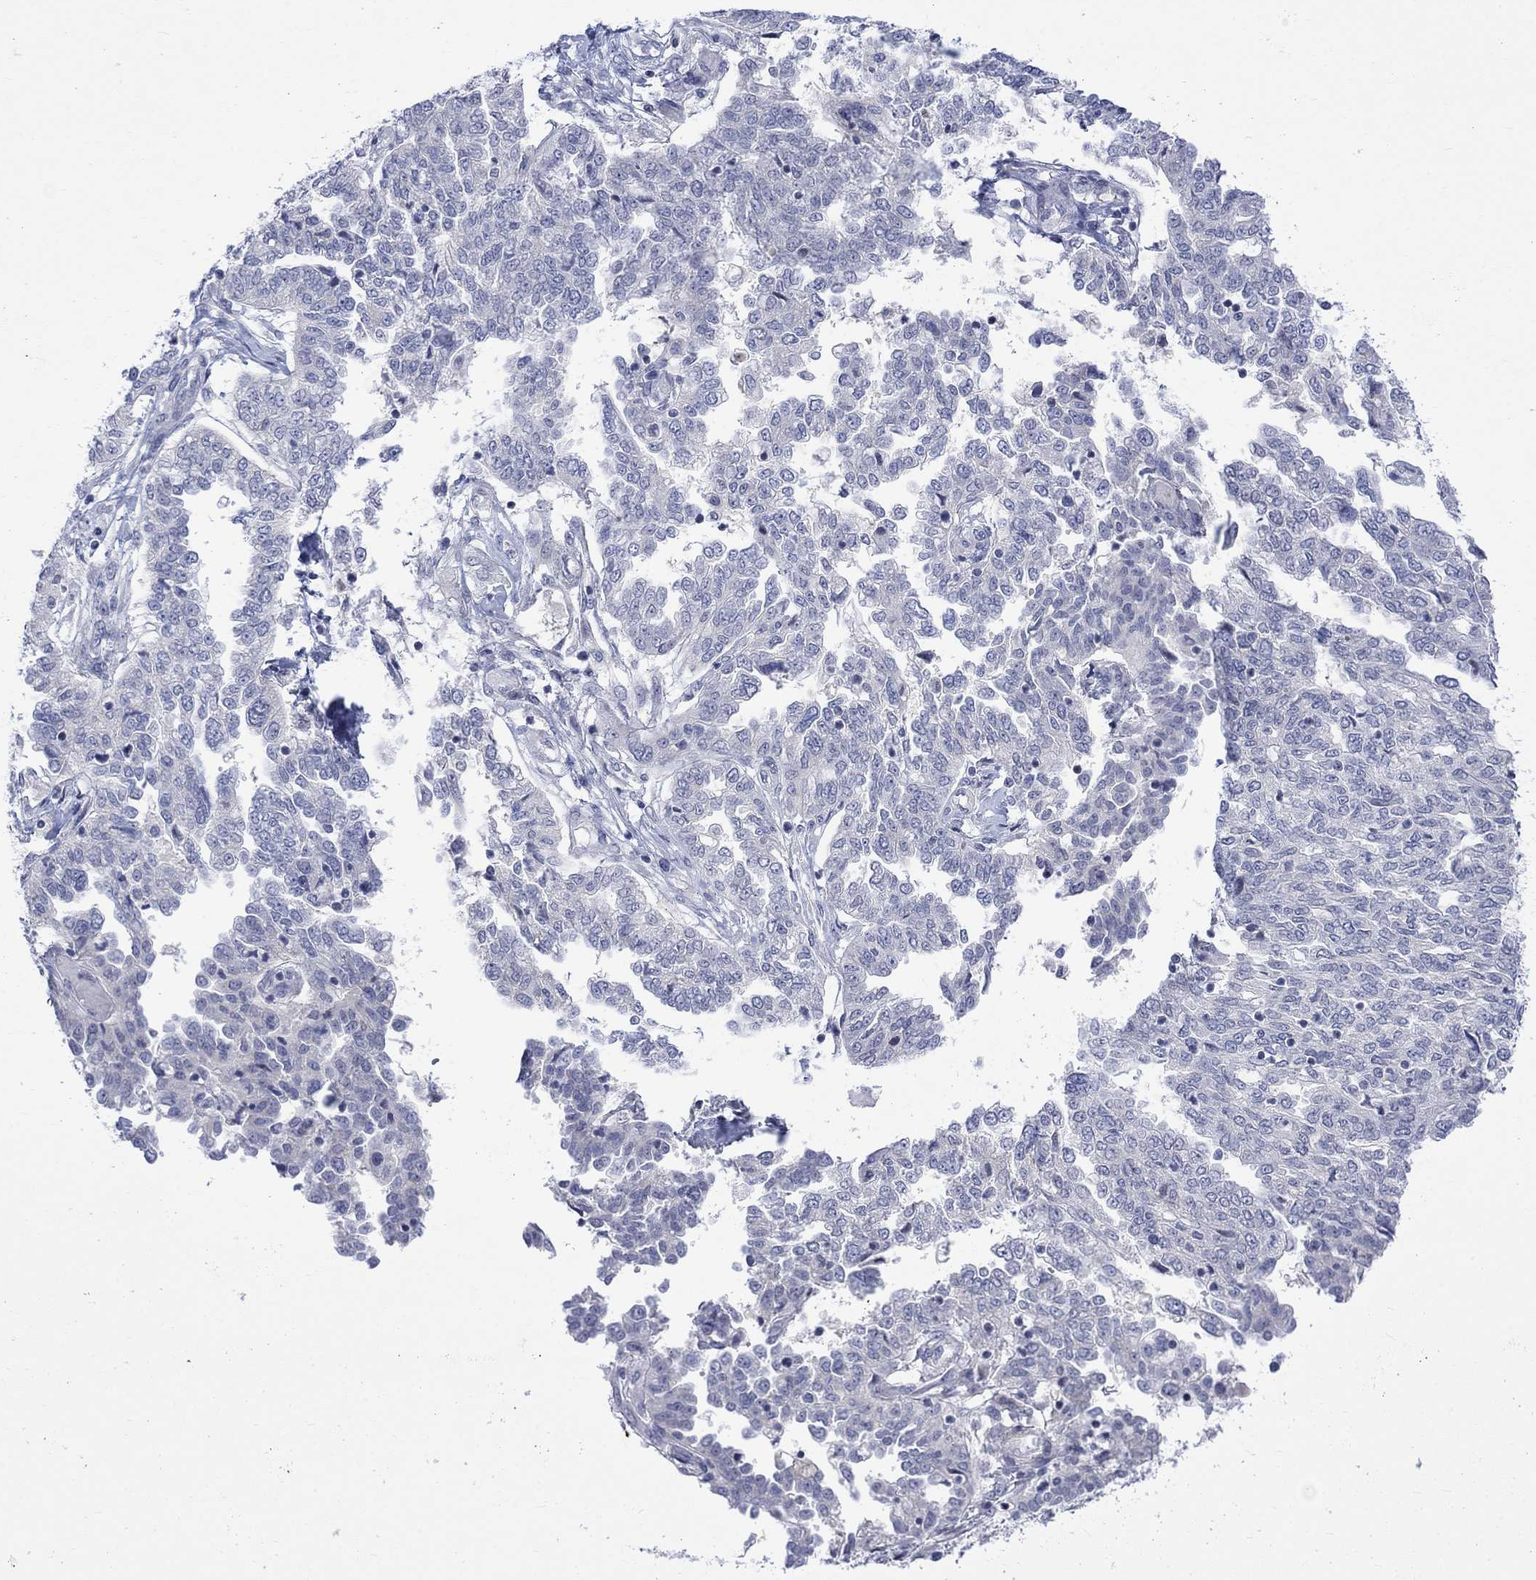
{"staining": {"intensity": "negative", "quantity": "none", "location": "none"}, "tissue": "ovarian cancer", "cell_type": "Tumor cells", "image_type": "cancer", "snomed": [{"axis": "morphology", "description": "Cystadenocarcinoma, serous, NOS"}, {"axis": "topography", "description": "Ovary"}], "caption": "Ovarian cancer stained for a protein using IHC reveals no staining tumor cells.", "gene": "DCX", "patient": {"sex": "female", "age": 67}}